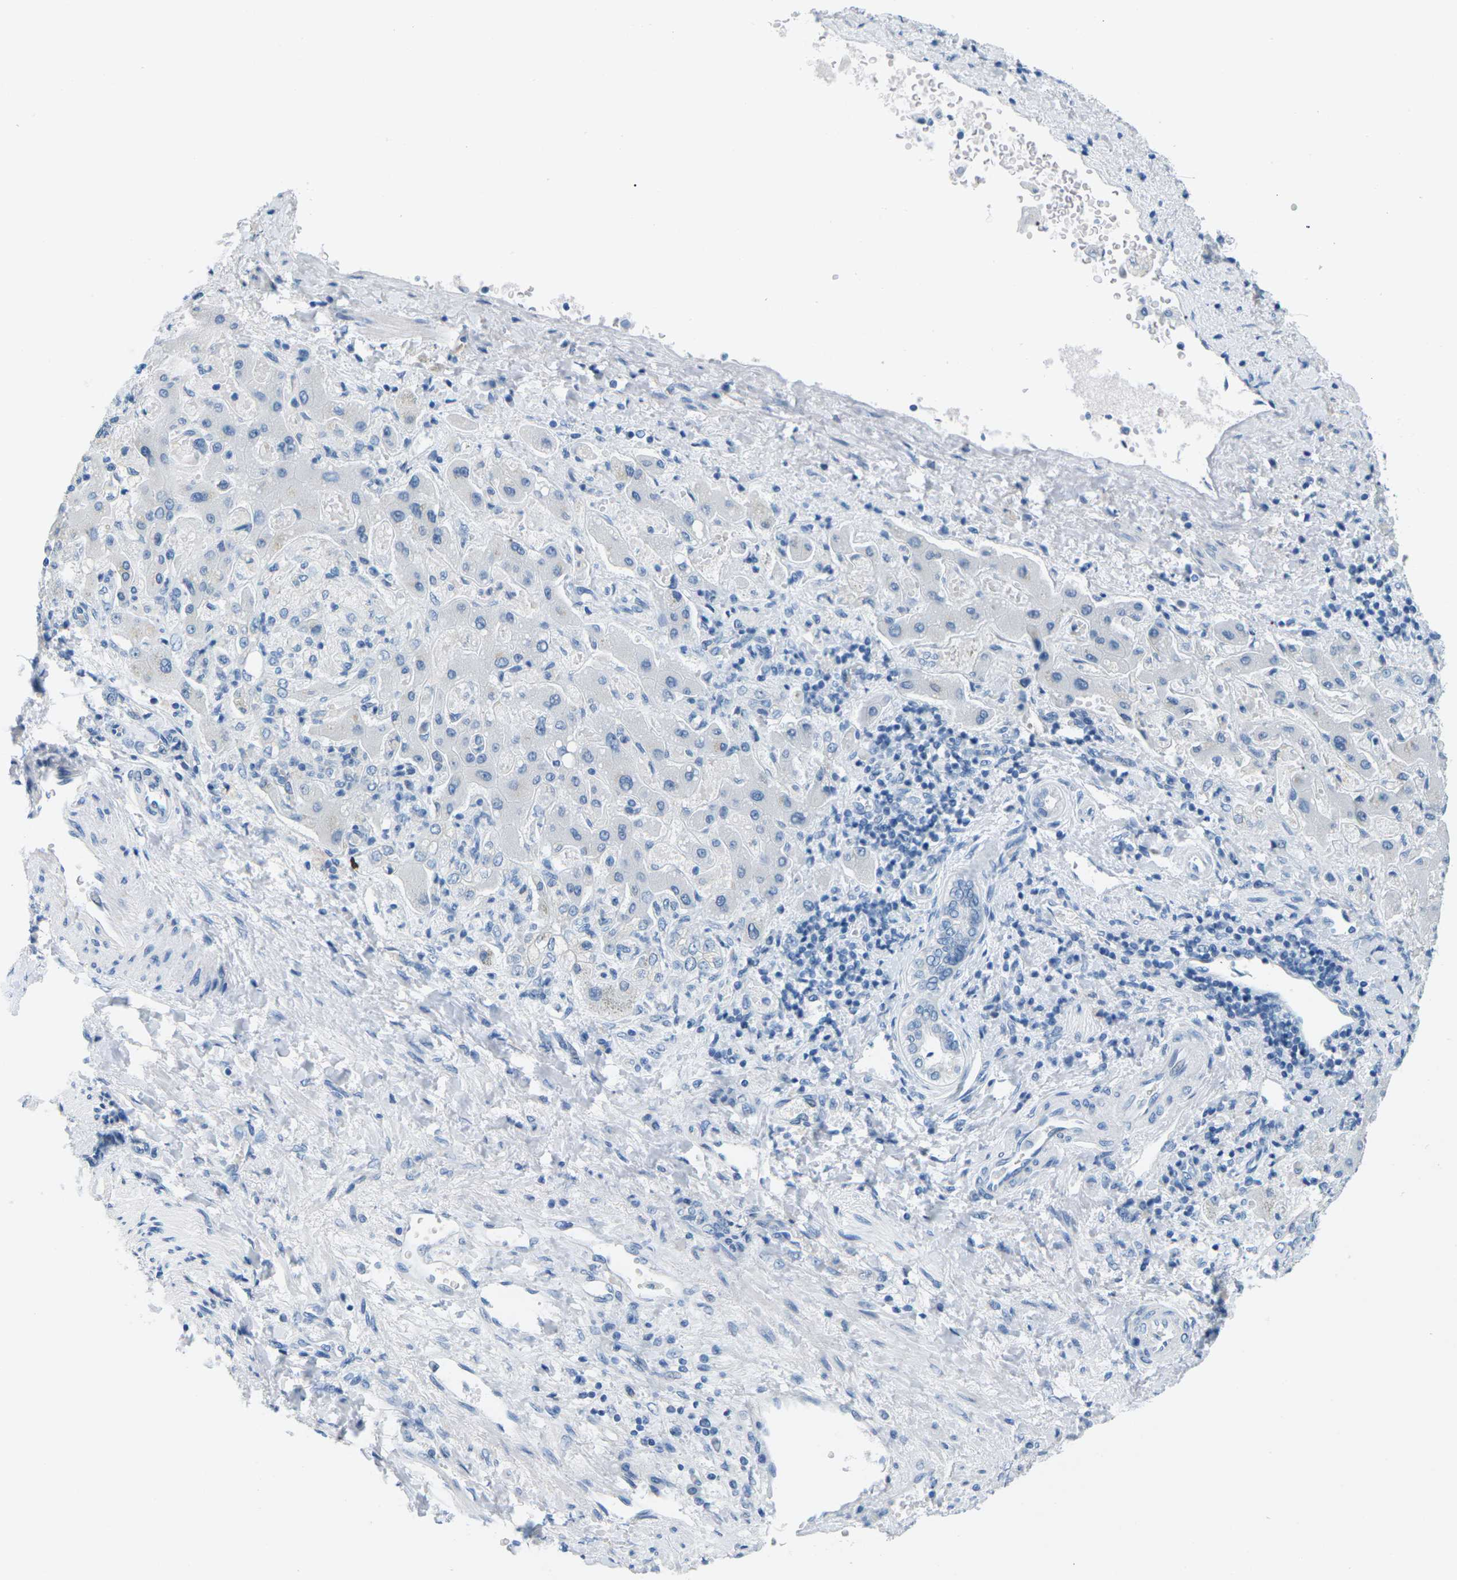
{"staining": {"intensity": "negative", "quantity": "none", "location": "none"}, "tissue": "liver cancer", "cell_type": "Tumor cells", "image_type": "cancer", "snomed": [{"axis": "morphology", "description": "Cholangiocarcinoma"}, {"axis": "topography", "description": "Liver"}], "caption": "Immunohistochemical staining of human liver cholangiocarcinoma reveals no significant expression in tumor cells.", "gene": "SLC12A1", "patient": {"sex": "male", "age": 50}}